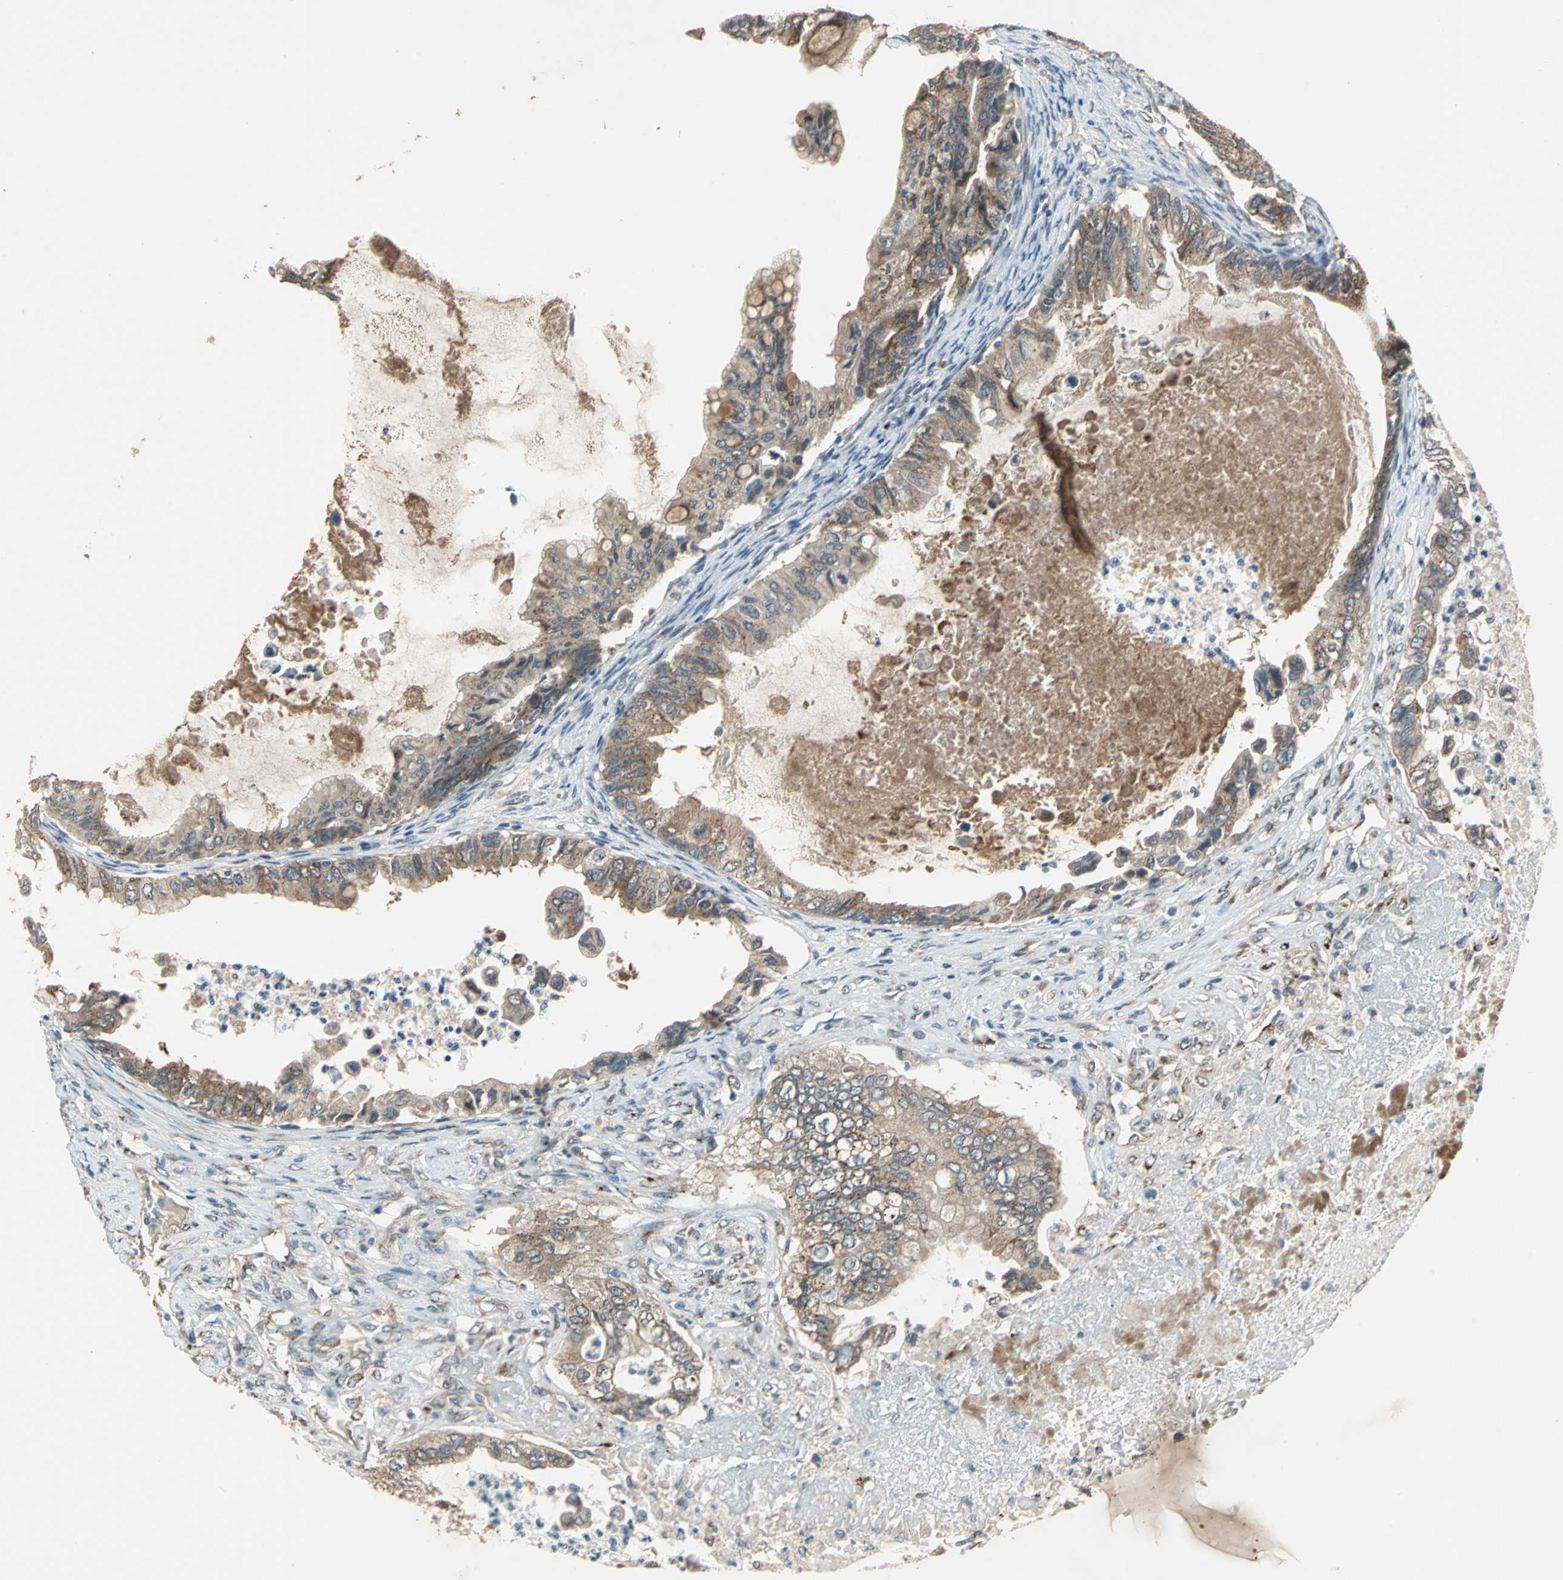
{"staining": {"intensity": "moderate", "quantity": ">75%", "location": "cytoplasmic/membranous"}, "tissue": "ovarian cancer", "cell_type": "Tumor cells", "image_type": "cancer", "snomed": [{"axis": "morphology", "description": "Cystadenocarcinoma, mucinous, NOS"}, {"axis": "topography", "description": "Ovary"}], "caption": "Brown immunohistochemical staining in human ovarian mucinous cystadenocarcinoma reveals moderate cytoplasmic/membranous positivity in approximately >75% of tumor cells. (IHC, brightfield microscopy, high magnification).", "gene": "NFKBIE", "patient": {"sex": "female", "age": 80}}